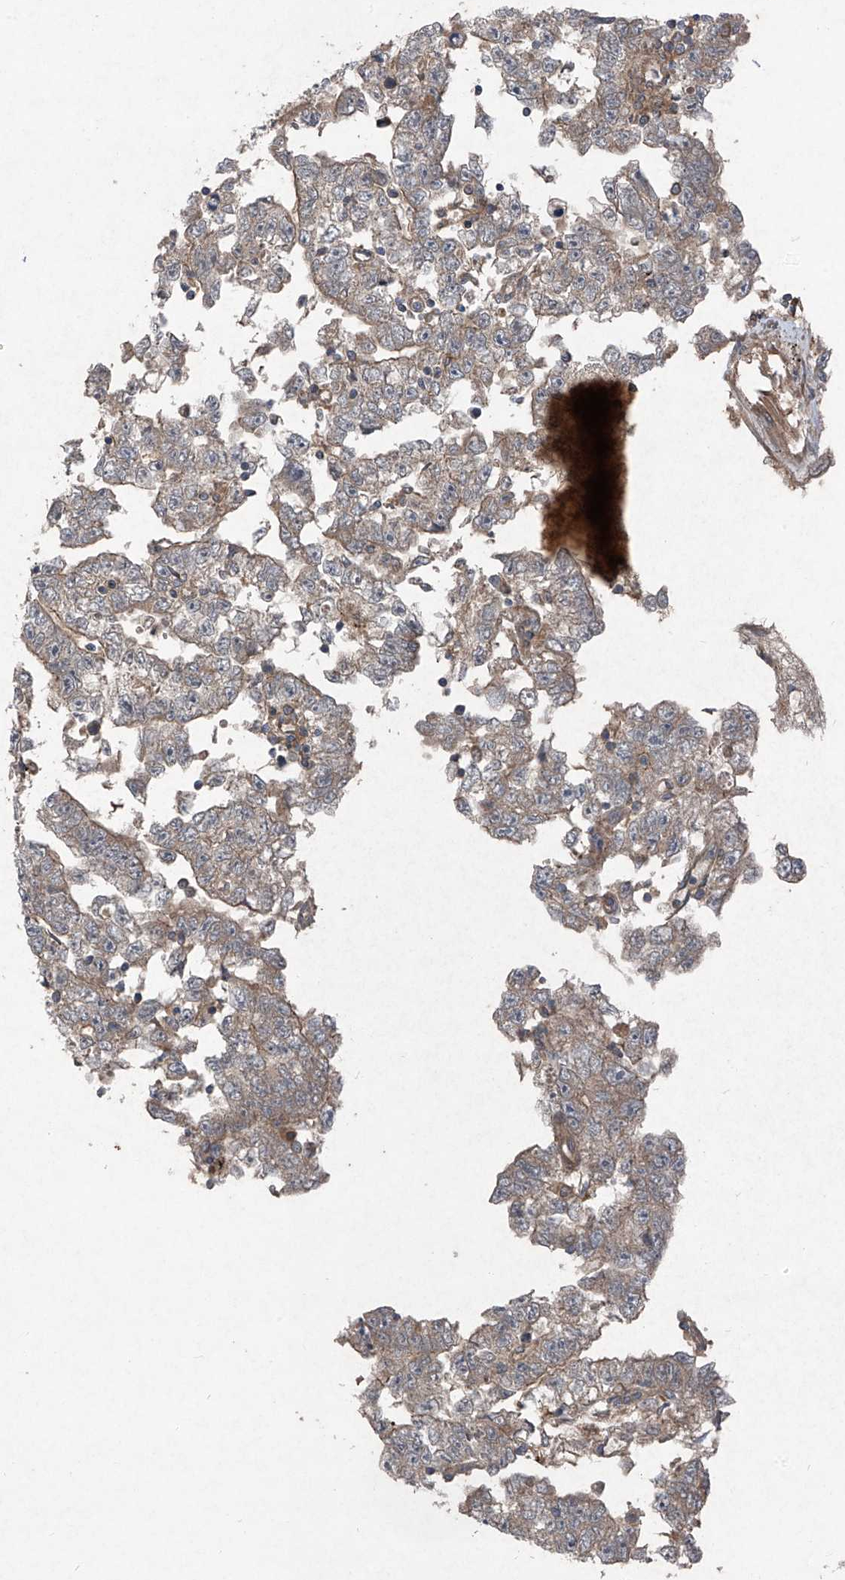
{"staining": {"intensity": "weak", "quantity": "25%-75%", "location": "cytoplasmic/membranous"}, "tissue": "testis cancer", "cell_type": "Tumor cells", "image_type": "cancer", "snomed": [{"axis": "morphology", "description": "Carcinoma, Embryonal, NOS"}, {"axis": "topography", "description": "Testis"}], "caption": "Immunohistochemistry photomicrograph of neoplastic tissue: testis cancer stained using immunohistochemistry (IHC) demonstrates low levels of weak protein expression localized specifically in the cytoplasmic/membranous of tumor cells, appearing as a cytoplasmic/membranous brown color.", "gene": "FOXRED2", "patient": {"sex": "male", "age": 25}}